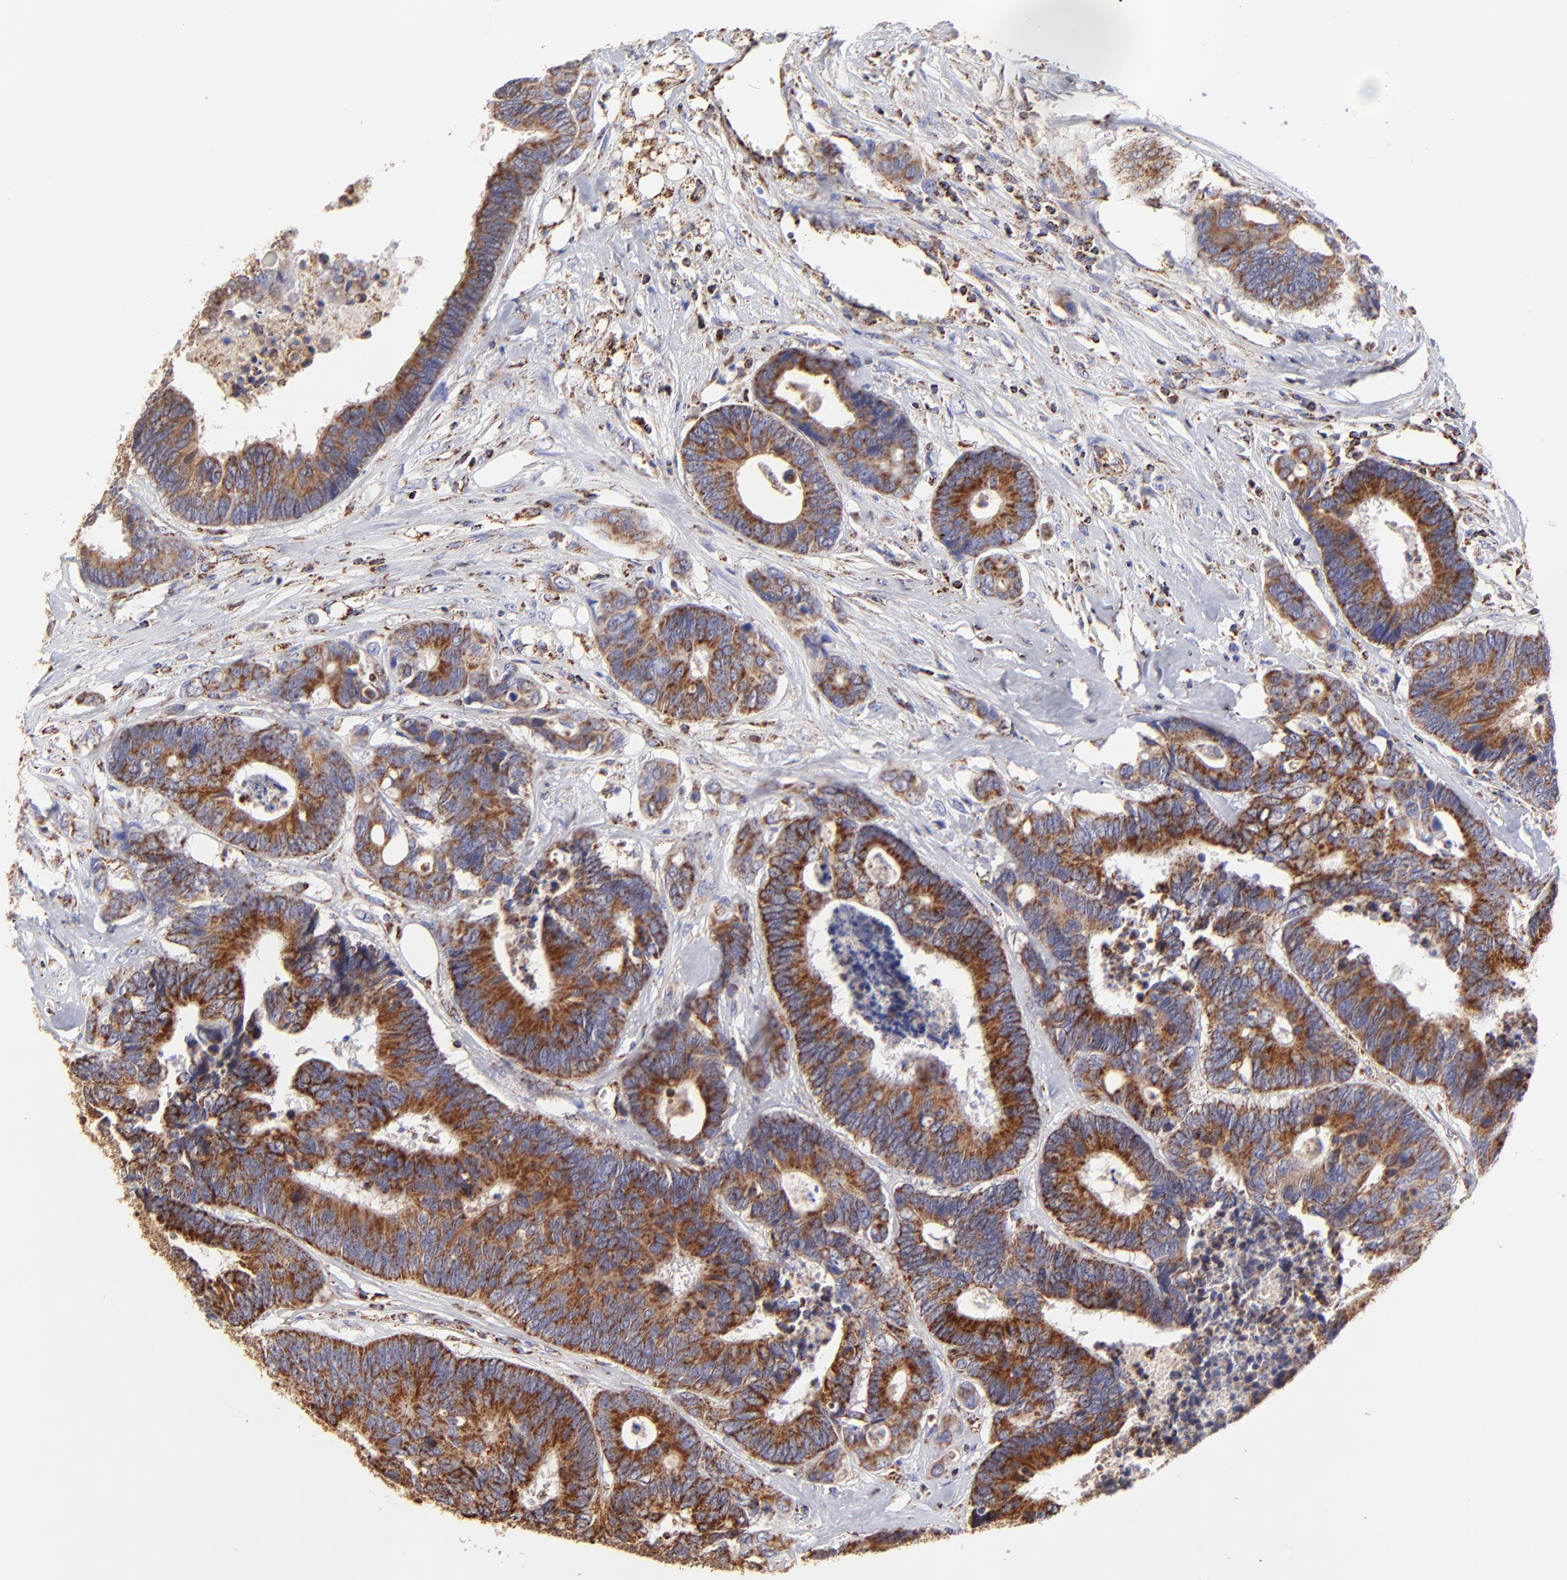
{"staining": {"intensity": "strong", "quantity": ">75%", "location": "cytoplasmic/membranous"}, "tissue": "colorectal cancer", "cell_type": "Tumor cells", "image_type": "cancer", "snomed": [{"axis": "morphology", "description": "Adenocarcinoma, NOS"}, {"axis": "topography", "description": "Rectum"}], "caption": "Immunohistochemistry photomicrograph of colorectal cancer stained for a protein (brown), which demonstrates high levels of strong cytoplasmic/membranous expression in about >75% of tumor cells.", "gene": "ECH1", "patient": {"sex": "male", "age": 55}}